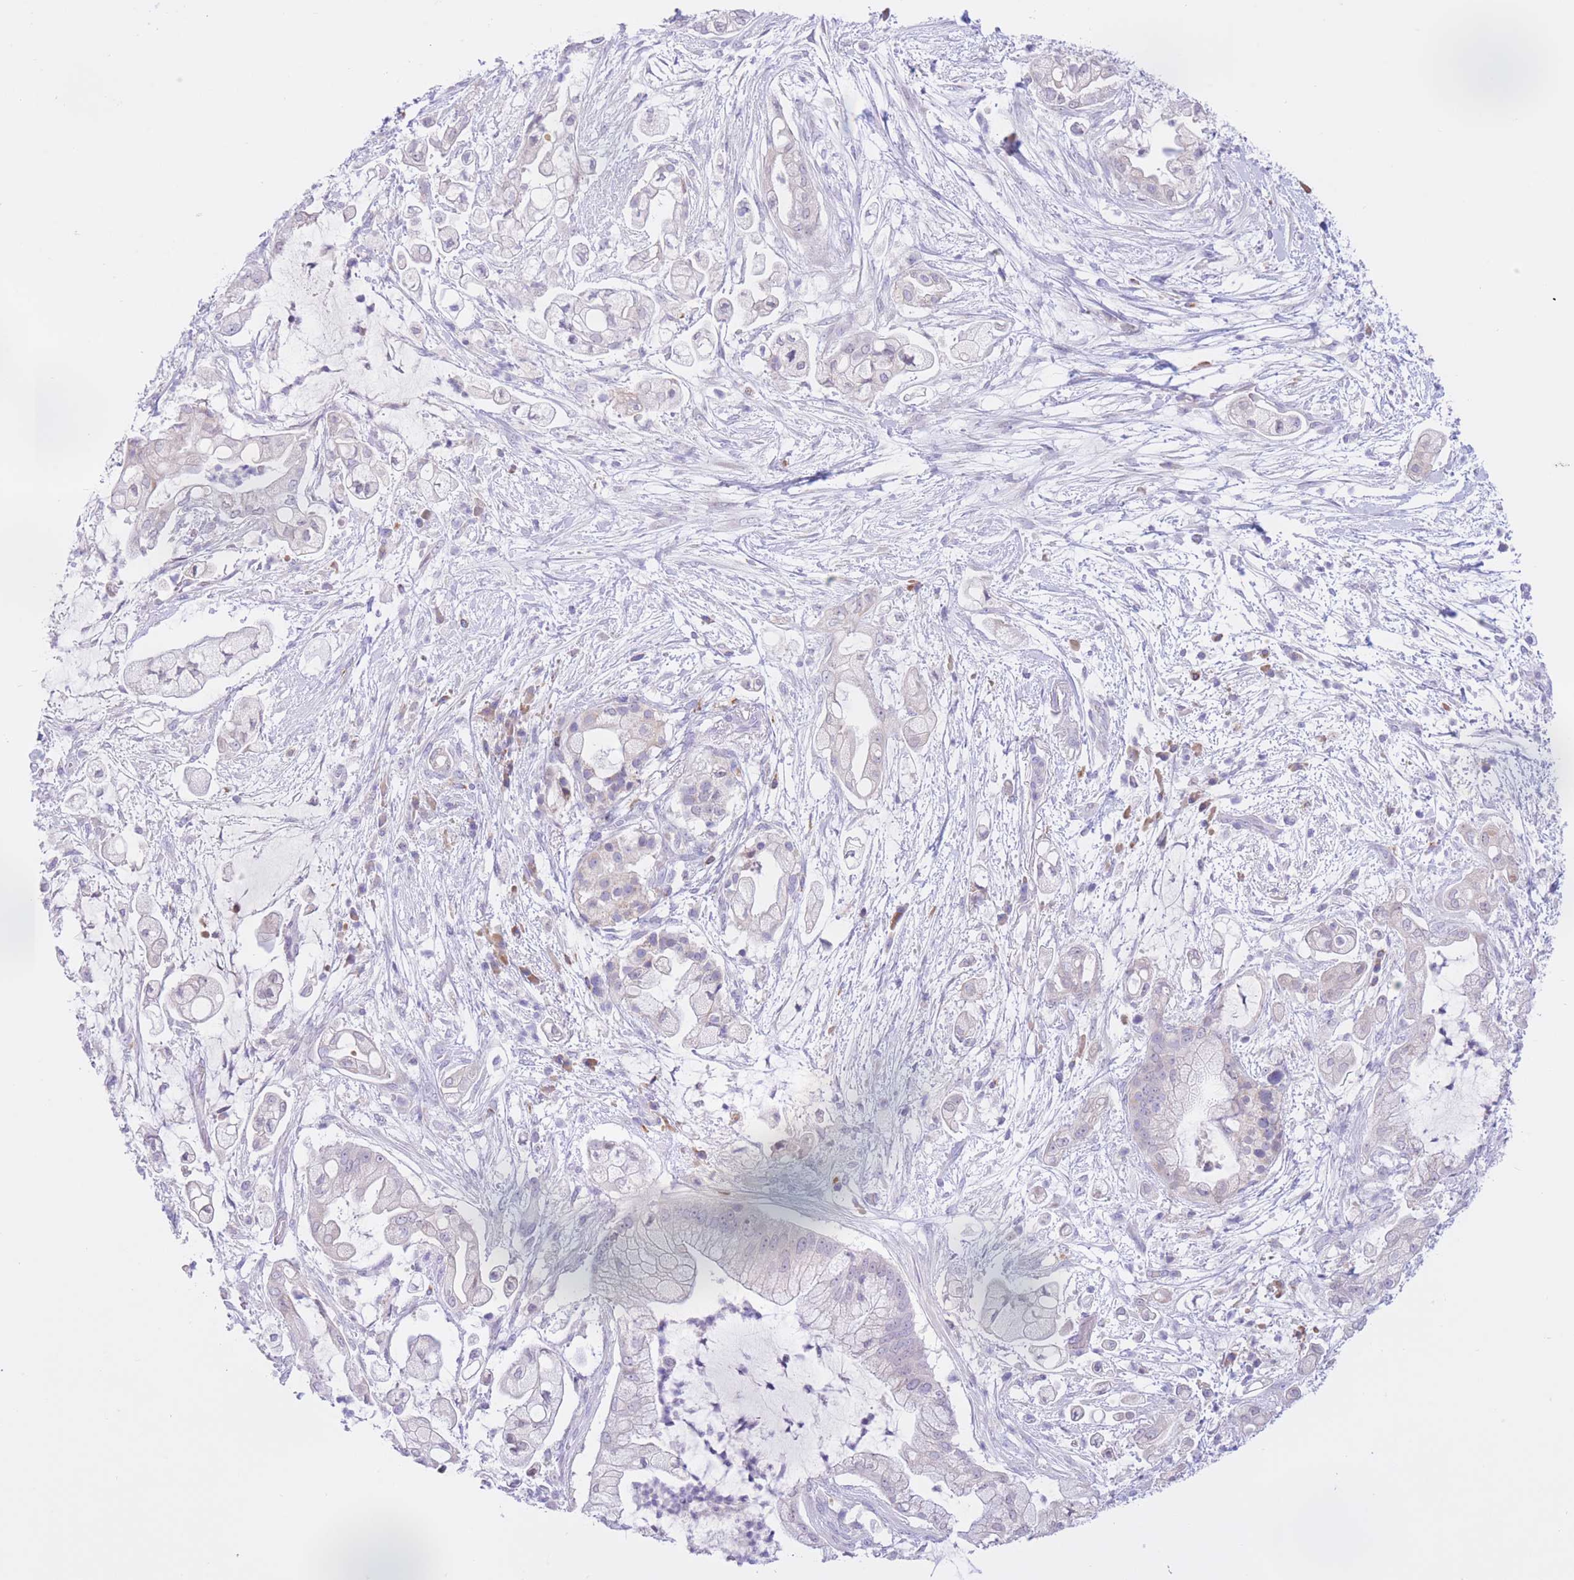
{"staining": {"intensity": "negative", "quantity": "none", "location": "none"}, "tissue": "pancreatic cancer", "cell_type": "Tumor cells", "image_type": "cancer", "snomed": [{"axis": "morphology", "description": "Adenocarcinoma, NOS"}, {"axis": "topography", "description": "Pancreas"}], "caption": "A photomicrograph of human pancreatic cancer is negative for staining in tumor cells.", "gene": "RPL39L", "patient": {"sex": "female", "age": 69}}